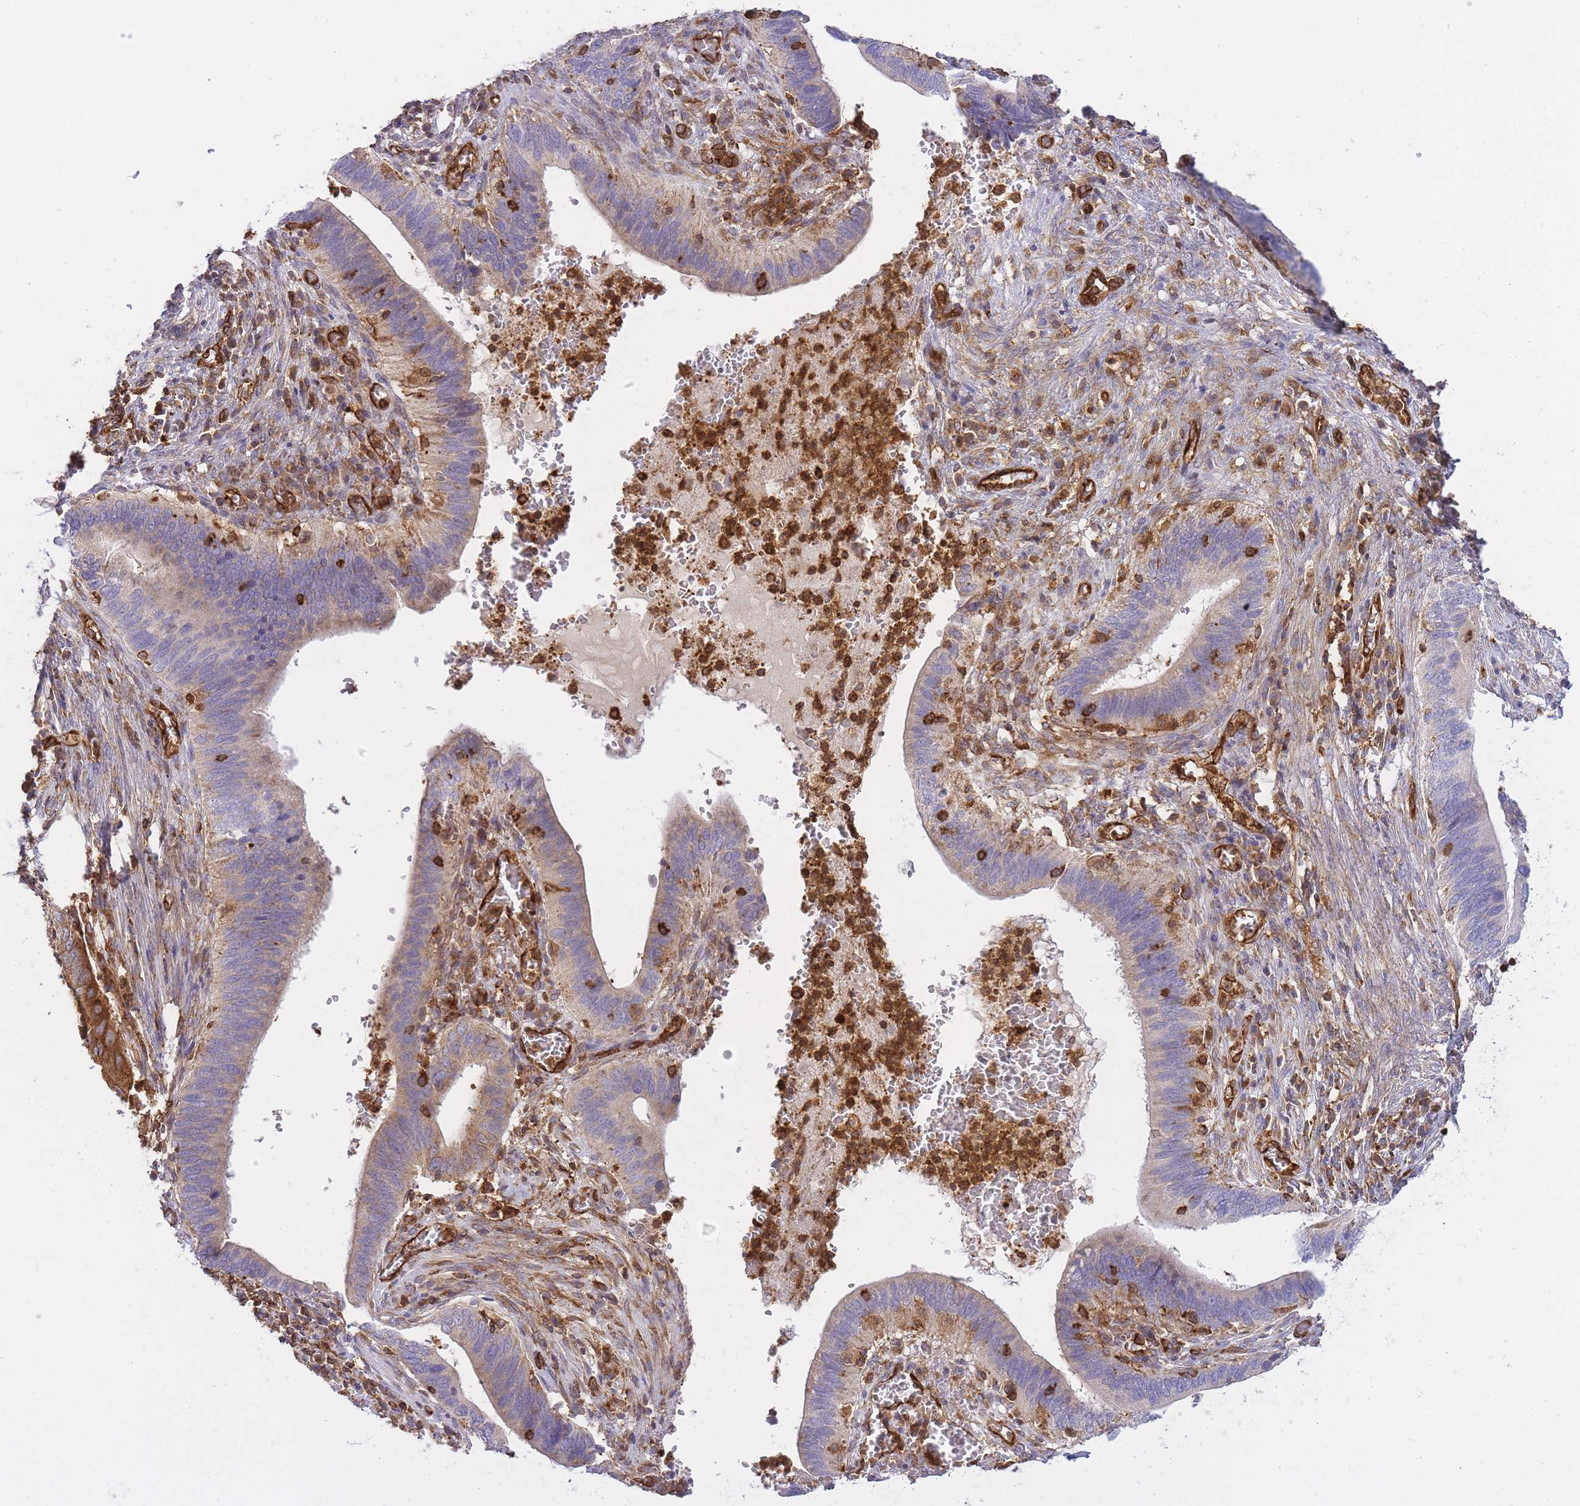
{"staining": {"intensity": "moderate", "quantity": "<25%", "location": "cytoplasmic/membranous"}, "tissue": "cervical cancer", "cell_type": "Tumor cells", "image_type": "cancer", "snomed": [{"axis": "morphology", "description": "Adenocarcinoma, NOS"}, {"axis": "topography", "description": "Cervix"}], "caption": "IHC staining of cervical cancer, which reveals low levels of moderate cytoplasmic/membranous staining in about <25% of tumor cells indicating moderate cytoplasmic/membranous protein expression. The staining was performed using DAB (3,3'-diaminobenzidine) (brown) for protein detection and nuclei were counterstained in hematoxylin (blue).", "gene": "MSN", "patient": {"sex": "female", "age": 42}}